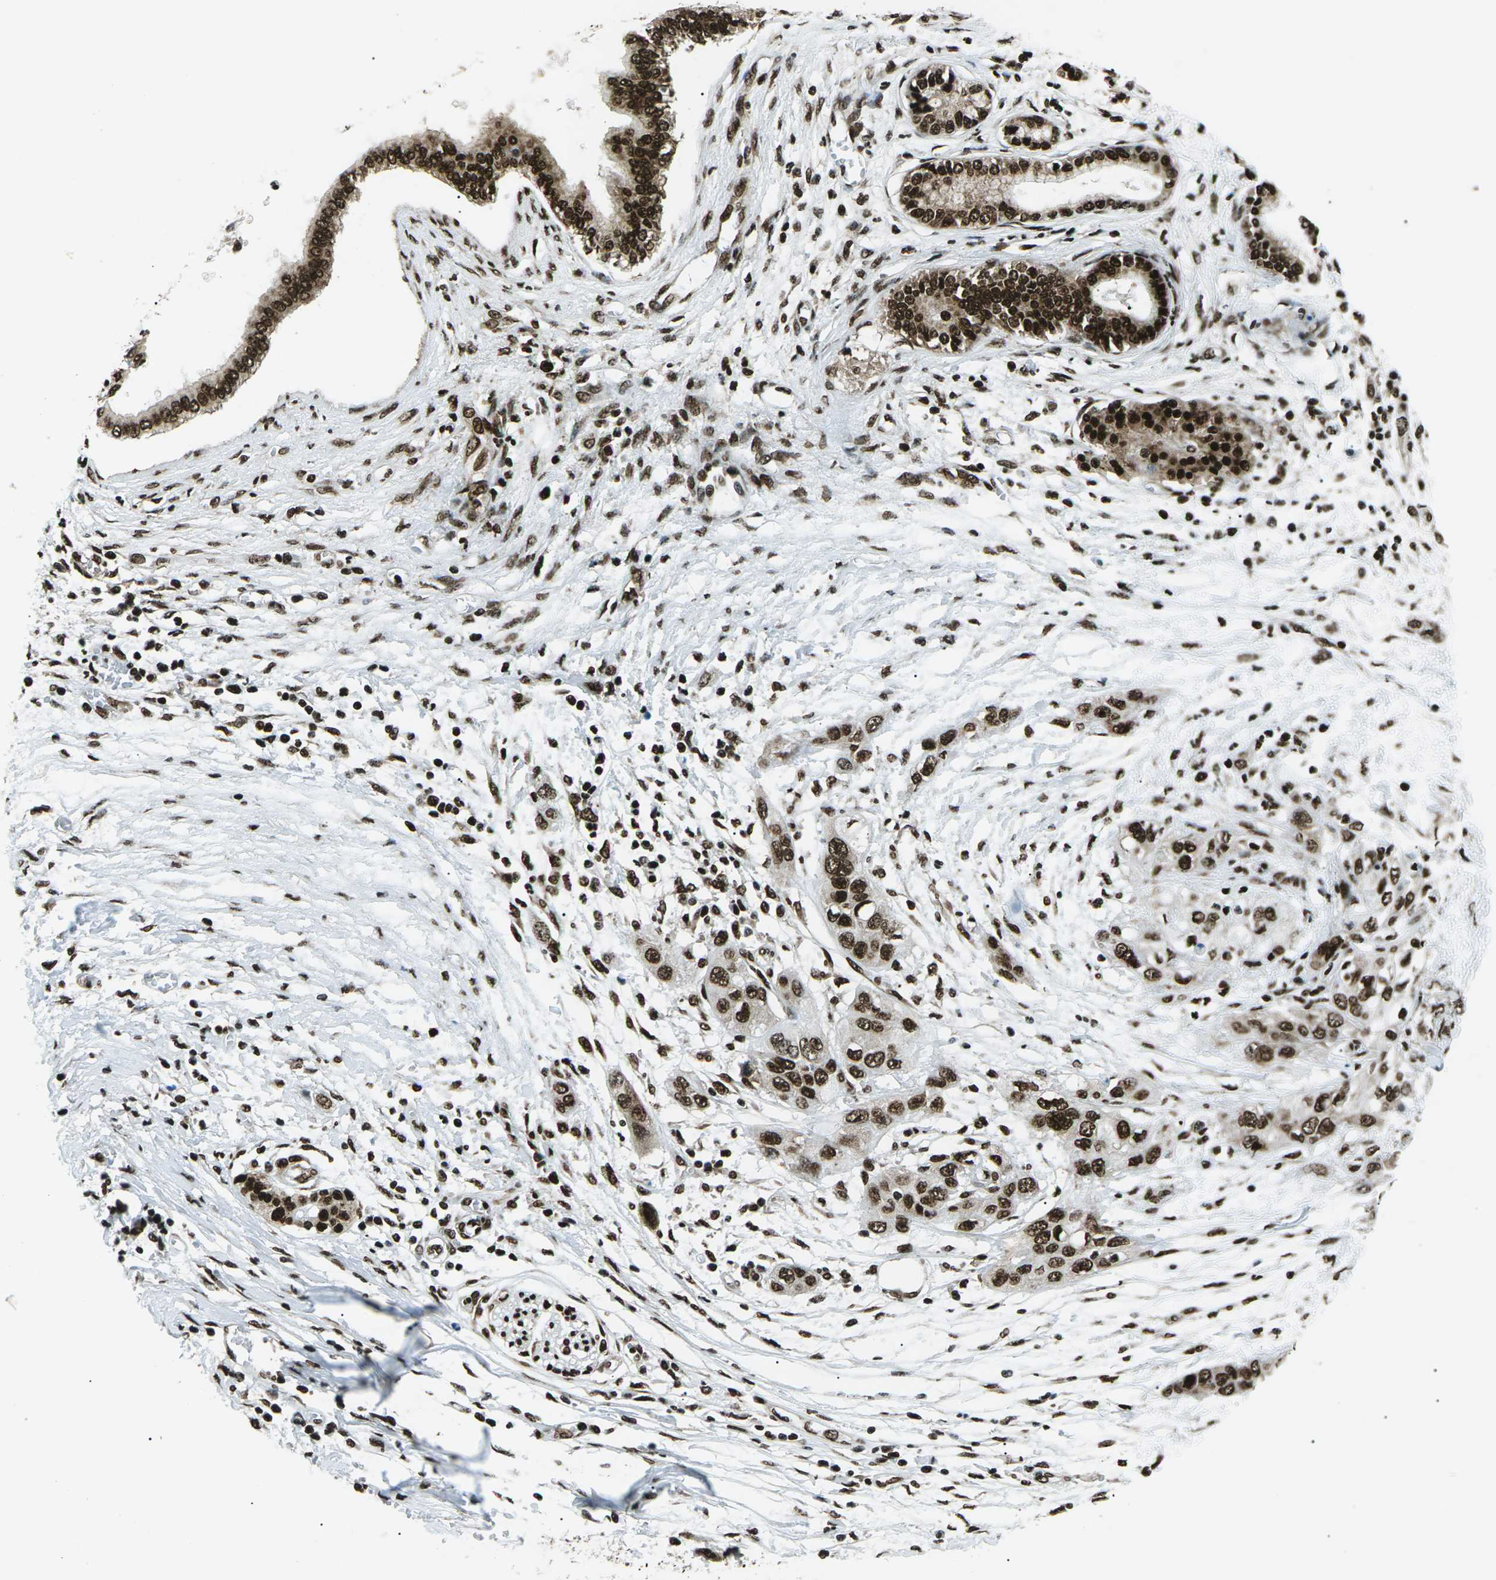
{"staining": {"intensity": "strong", "quantity": ">75%", "location": "nuclear"}, "tissue": "pancreatic cancer", "cell_type": "Tumor cells", "image_type": "cancer", "snomed": [{"axis": "morphology", "description": "Adenocarcinoma, NOS"}, {"axis": "topography", "description": "Pancreas"}], "caption": "The immunohistochemical stain highlights strong nuclear staining in tumor cells of pancreatic cancer tissue. The staining was performed using DAB (3,3'-diaminobenzidine) to visualize the protein expression in brown, while the nuclei were stained in blue with hematoxylin (Magnification: 20x).", "gene": "HNRNPK", "patient": {"sex": "female", "age": 70}}